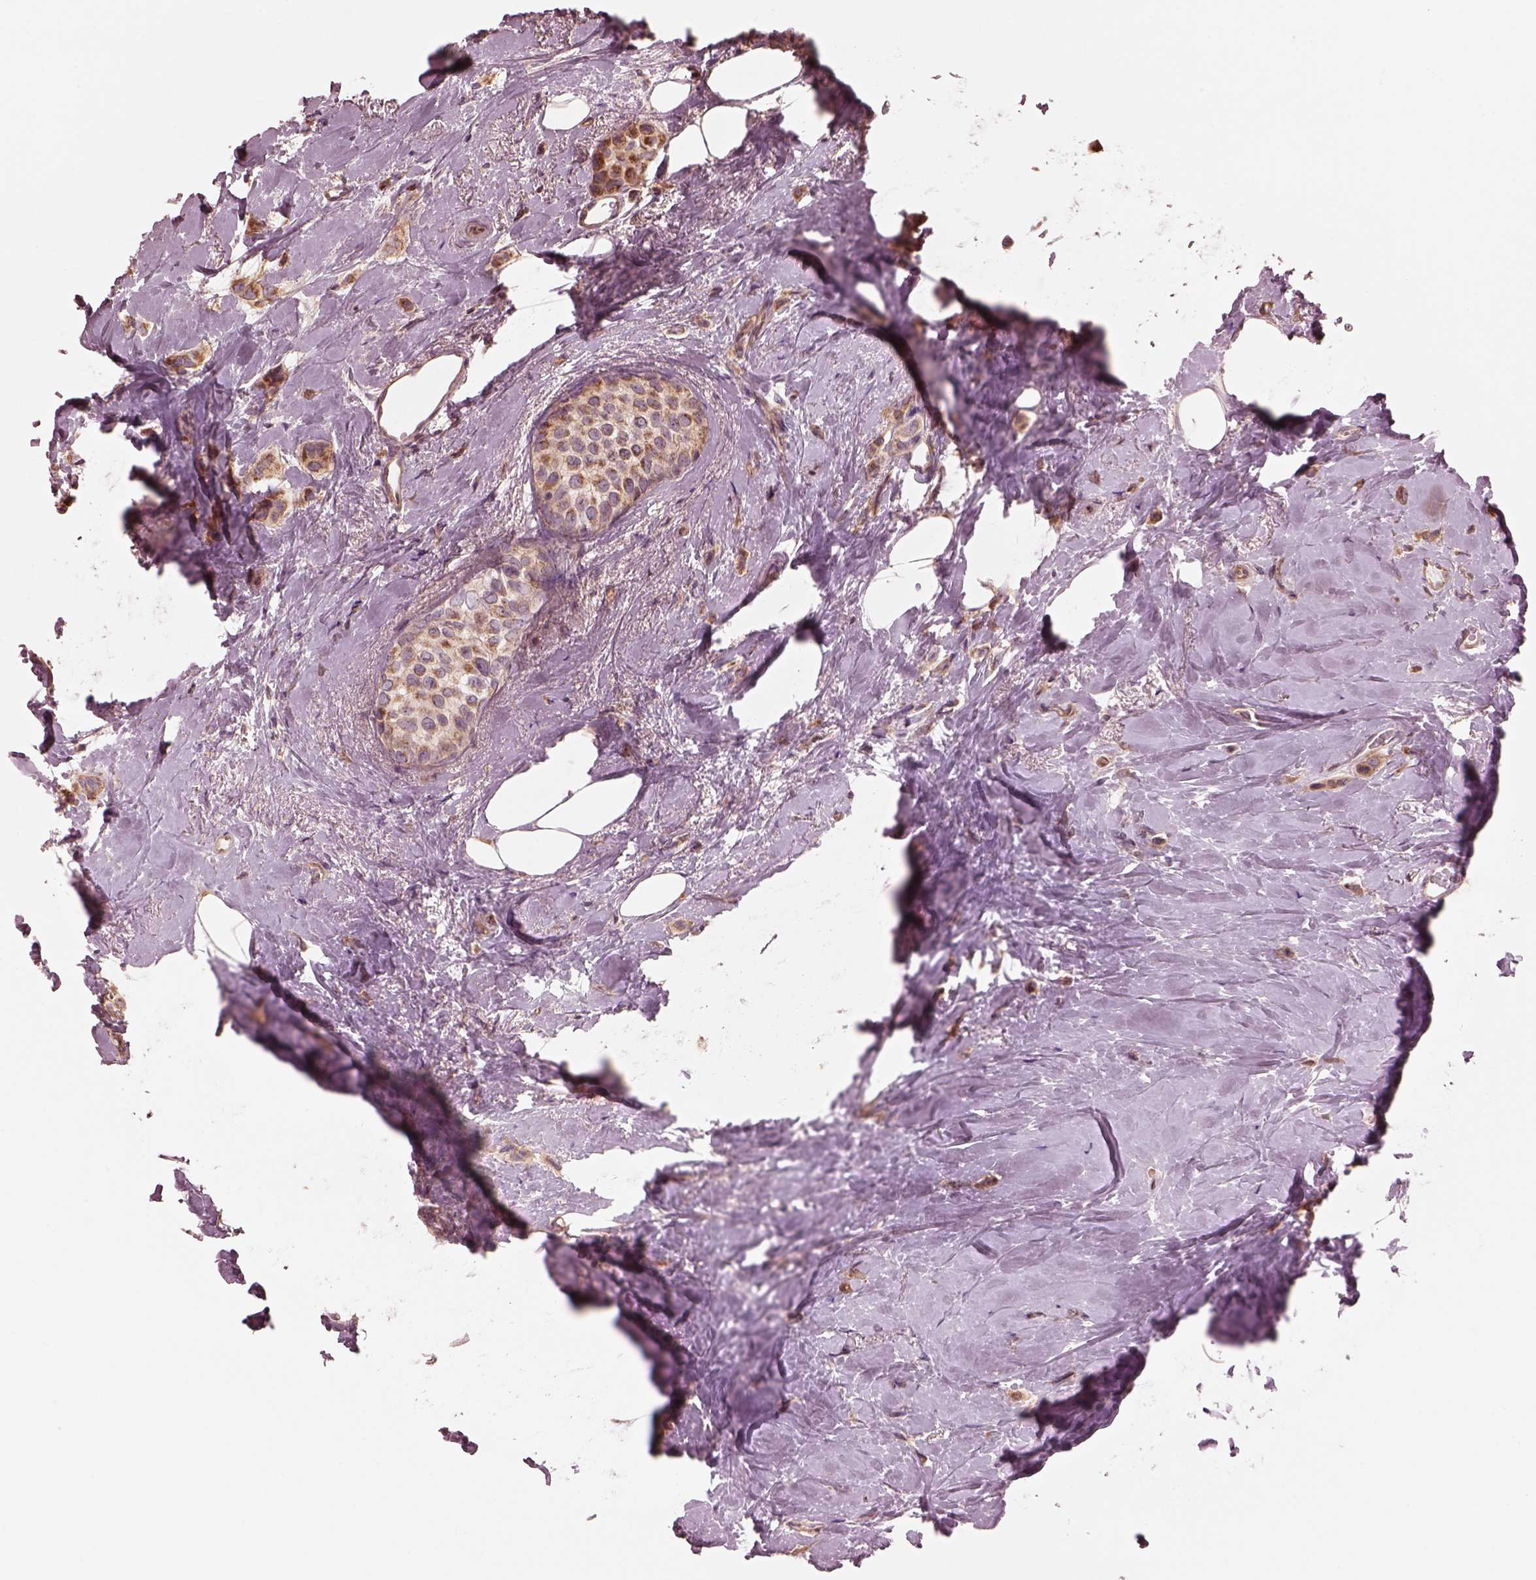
{"staining": {"intensity": "moderate", "quantity": ">75%", "location": "cytoplasmic/membranous"}, "tissue": "breast cancer", "cell_type": "Tumor cells", "image_type": "cancer", "snomed": [{"axis": "morphology", "description": "Lobular carcinoma"}, {"axis": "topography", "description": "Breast"}], "caption": "A medium amount of moderate cytoplasmic/membranous staining is identified in about >75% of tumor cells in breast cancer tissue.", "gene": "STK33", "patient": {"sex": "female", "age": 66}}